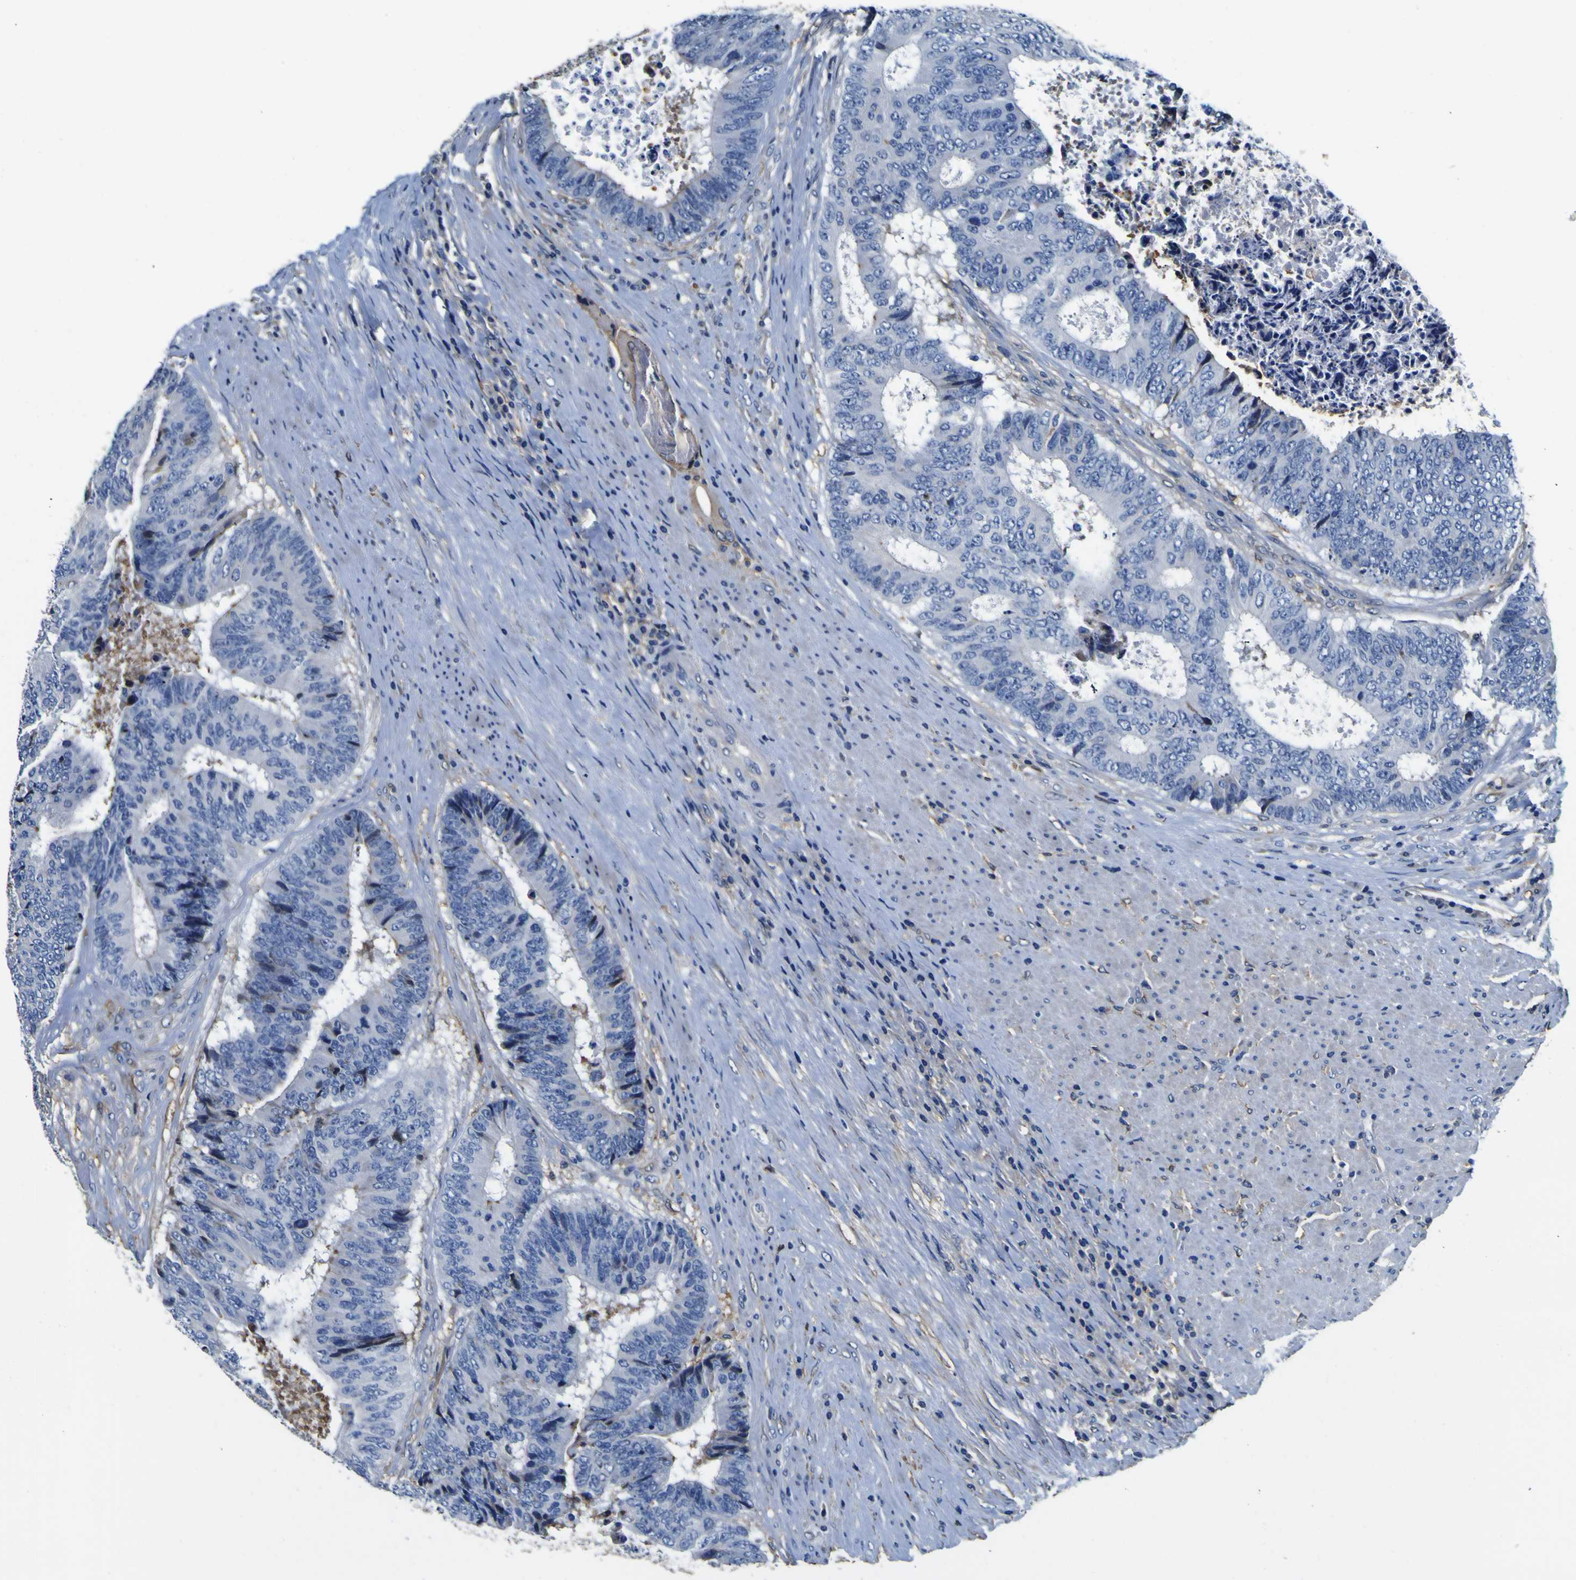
{"staining": {"intensity": "negative", "quantity": "none", "location": "none"}, "tissue": "colorectal cancer", "cell_type": "Tumor cells", "image_type": "cancer", "snomed": [{"axis": "morphology", "description": "Adenocarcinoma, NOS"}, {"axis": "topography", "description": "Rectum"}], "caption": "DAB immunohistochemical staining of adenocarcinoma (colorectal) shows no significant staining in tumor cells. Nuclei are stained in blue.", "gene": "PXDN", "patient": {"sex": "male", "age": 72}}